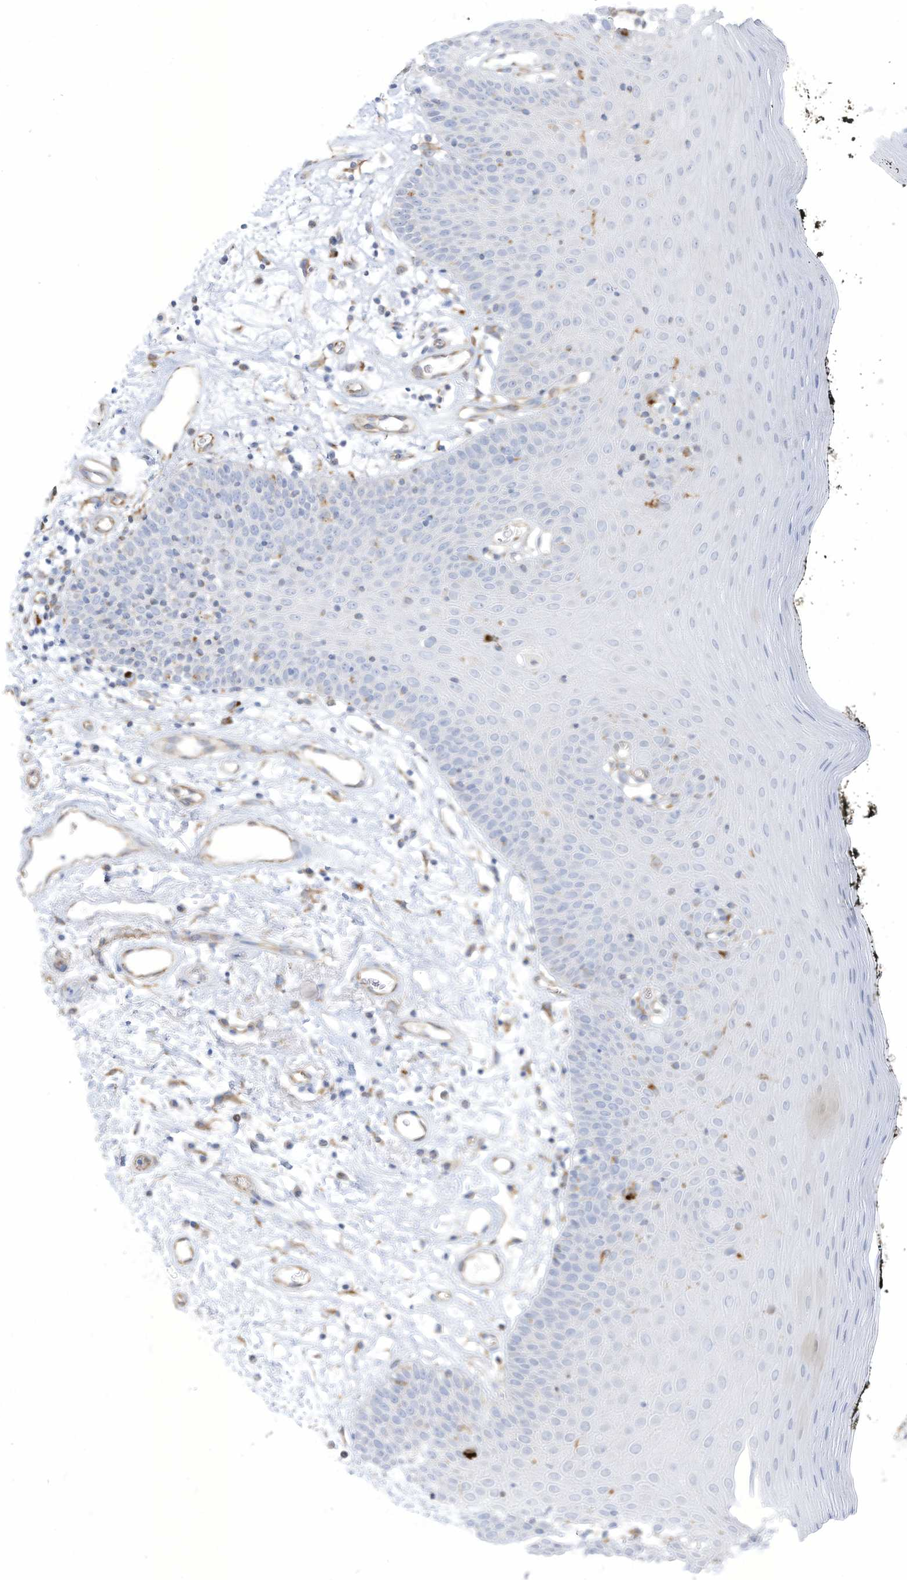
{"staining": {"intensity": "negative", "quantity": "none", "location": "none"}, "tissue": "oral mucosa", "cell_type": "Squamous epithelial cells", "image_type": "normal", "snomed": [{"axis": "morphology", "description": "Normal tissue, NOS"}, {"axis": "topography", "description": "Oral tissue"}], "caption": "This is a micrograph of immunohistochemistry (IHC) staining of normal oral mucosa, which shows no positivity in squamous epithelial cells.", "gene": "TAL2", "patient": {"sex": "male", "age": 74}}